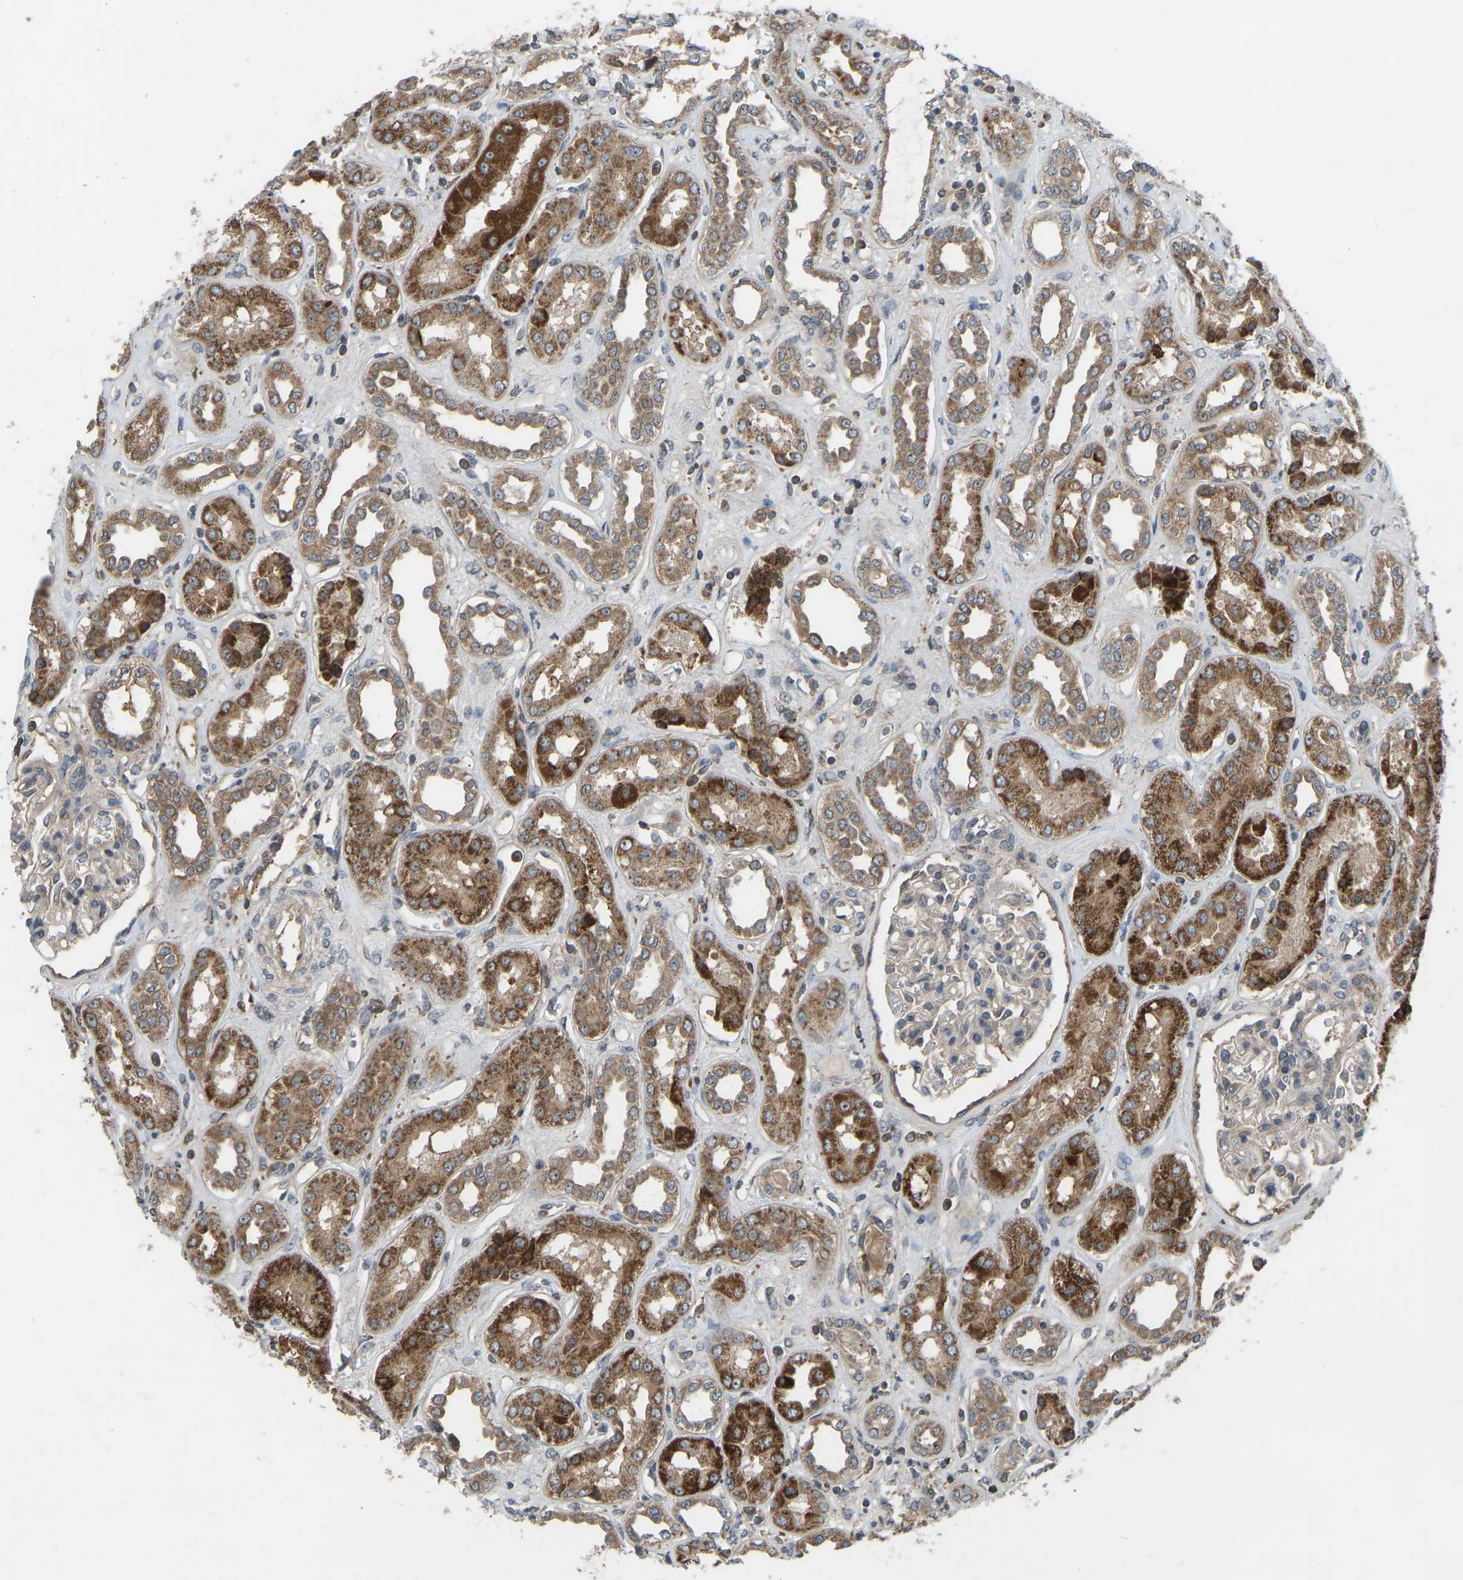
{"staining": {"intensity": "weak", "quantity": "<25%", "location": "cytoplasmic/membranous"}, "tissue": "kidney", "cell_type": "Cells in glomeruli", "image_type": "normal", "snomed": [{"axis": "morphology", "description": "Normal tissue, NOS"}, {"axis": "topography", "description": "Kidney"}], "caption": "A photomicrograph of human kidney is negative for staining in cells in glomeruli.", "gene": "ZNF71", "patient": {"sex": "male", "age": 59}}